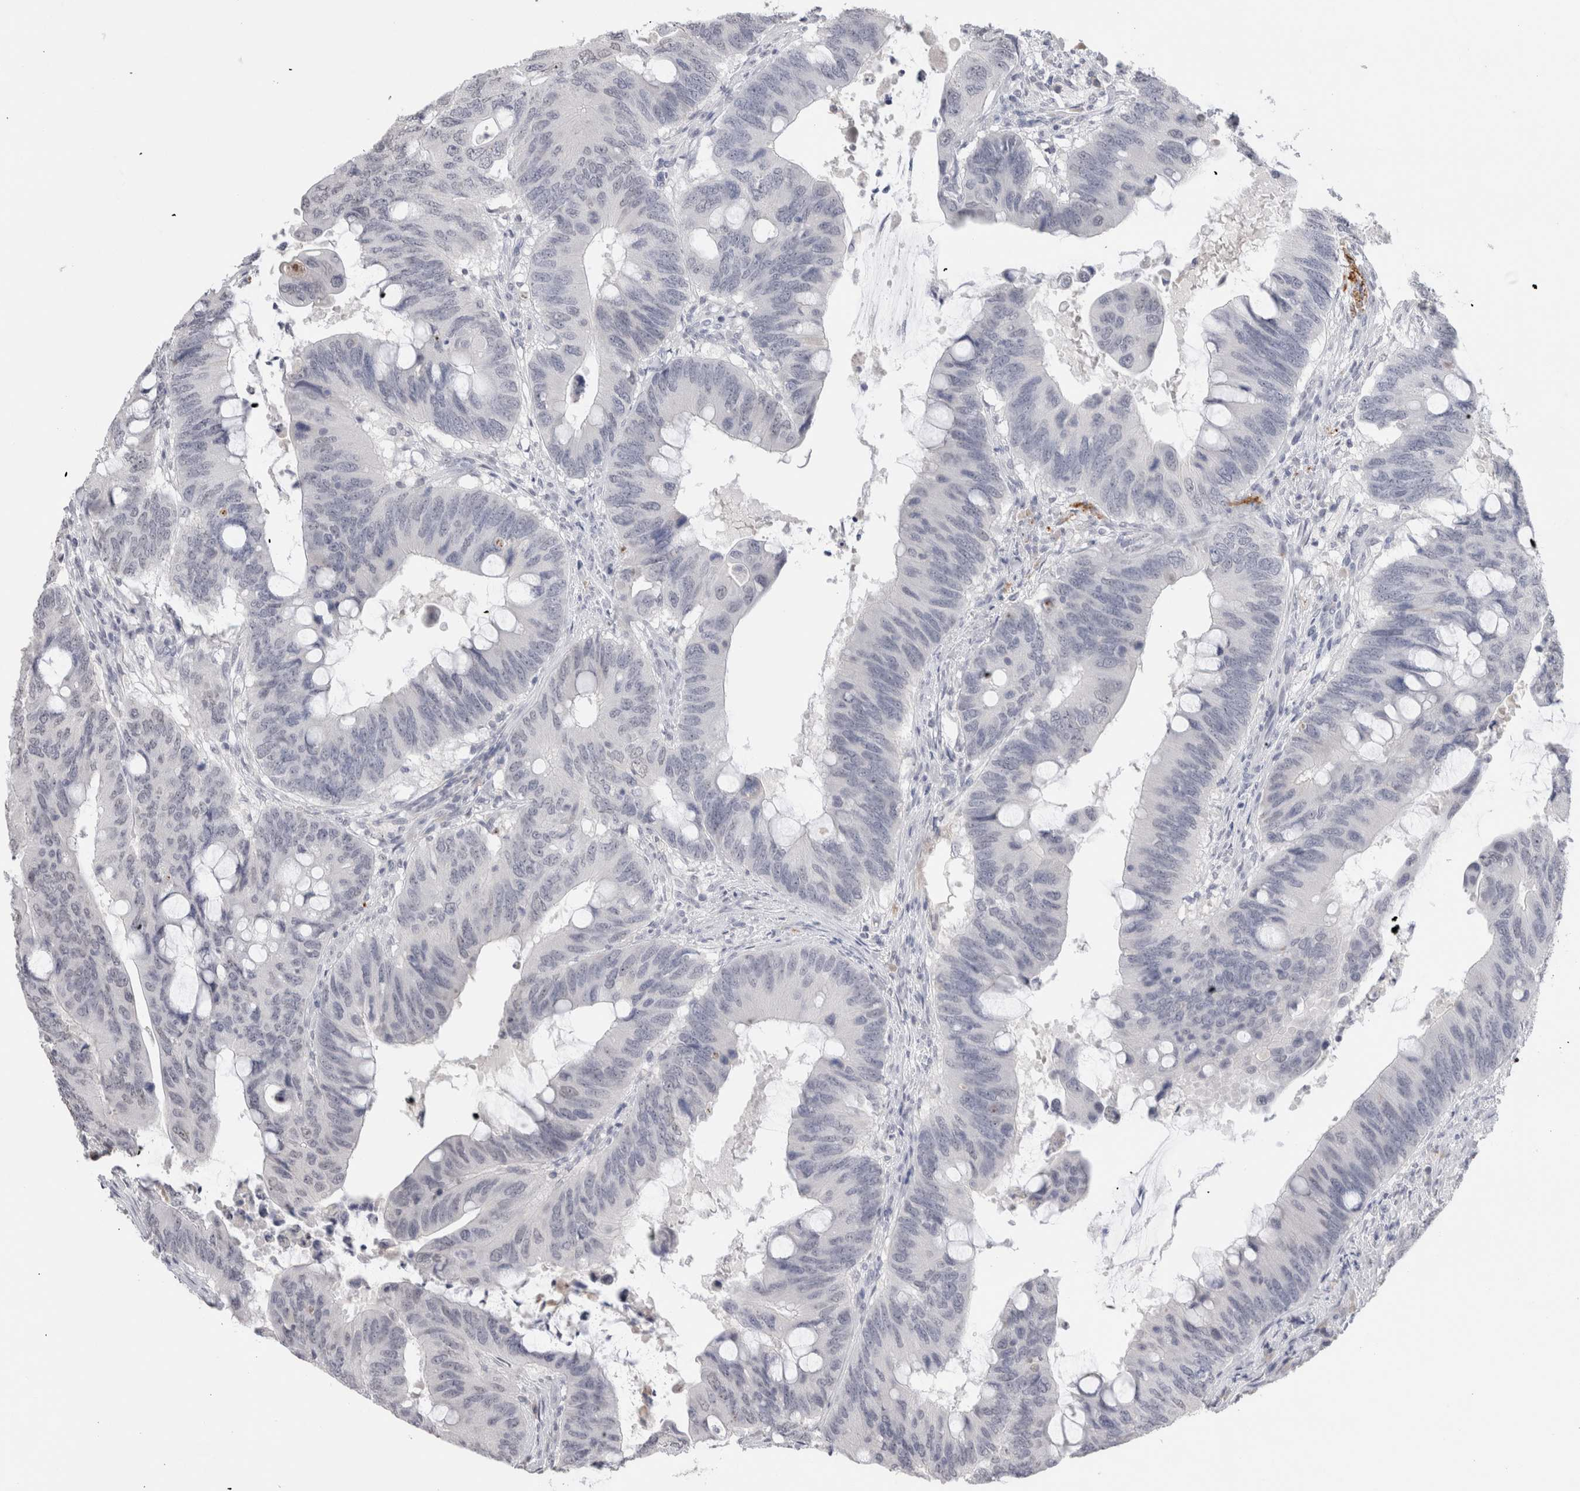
{"staining": {"intensity": "negative", "quantity": "none", "location": "none"}, "tissue": "colorectal cancer", "cell_type": "Tumor cells", "image_type": "cancer", "snomed": [{"axis": "morphology", "description": "Adenocarcinoma, NOS"}, {"axis": "topography", "description": "Colon"}], "caption": "Tumor cells show no significant protein positivity in colorectal adenocarcinoma. (Brightfield microscopy of DAB IHC at high magnification).", "gene": "CADM3", "patient": {"sex": "male", "age": 71}}